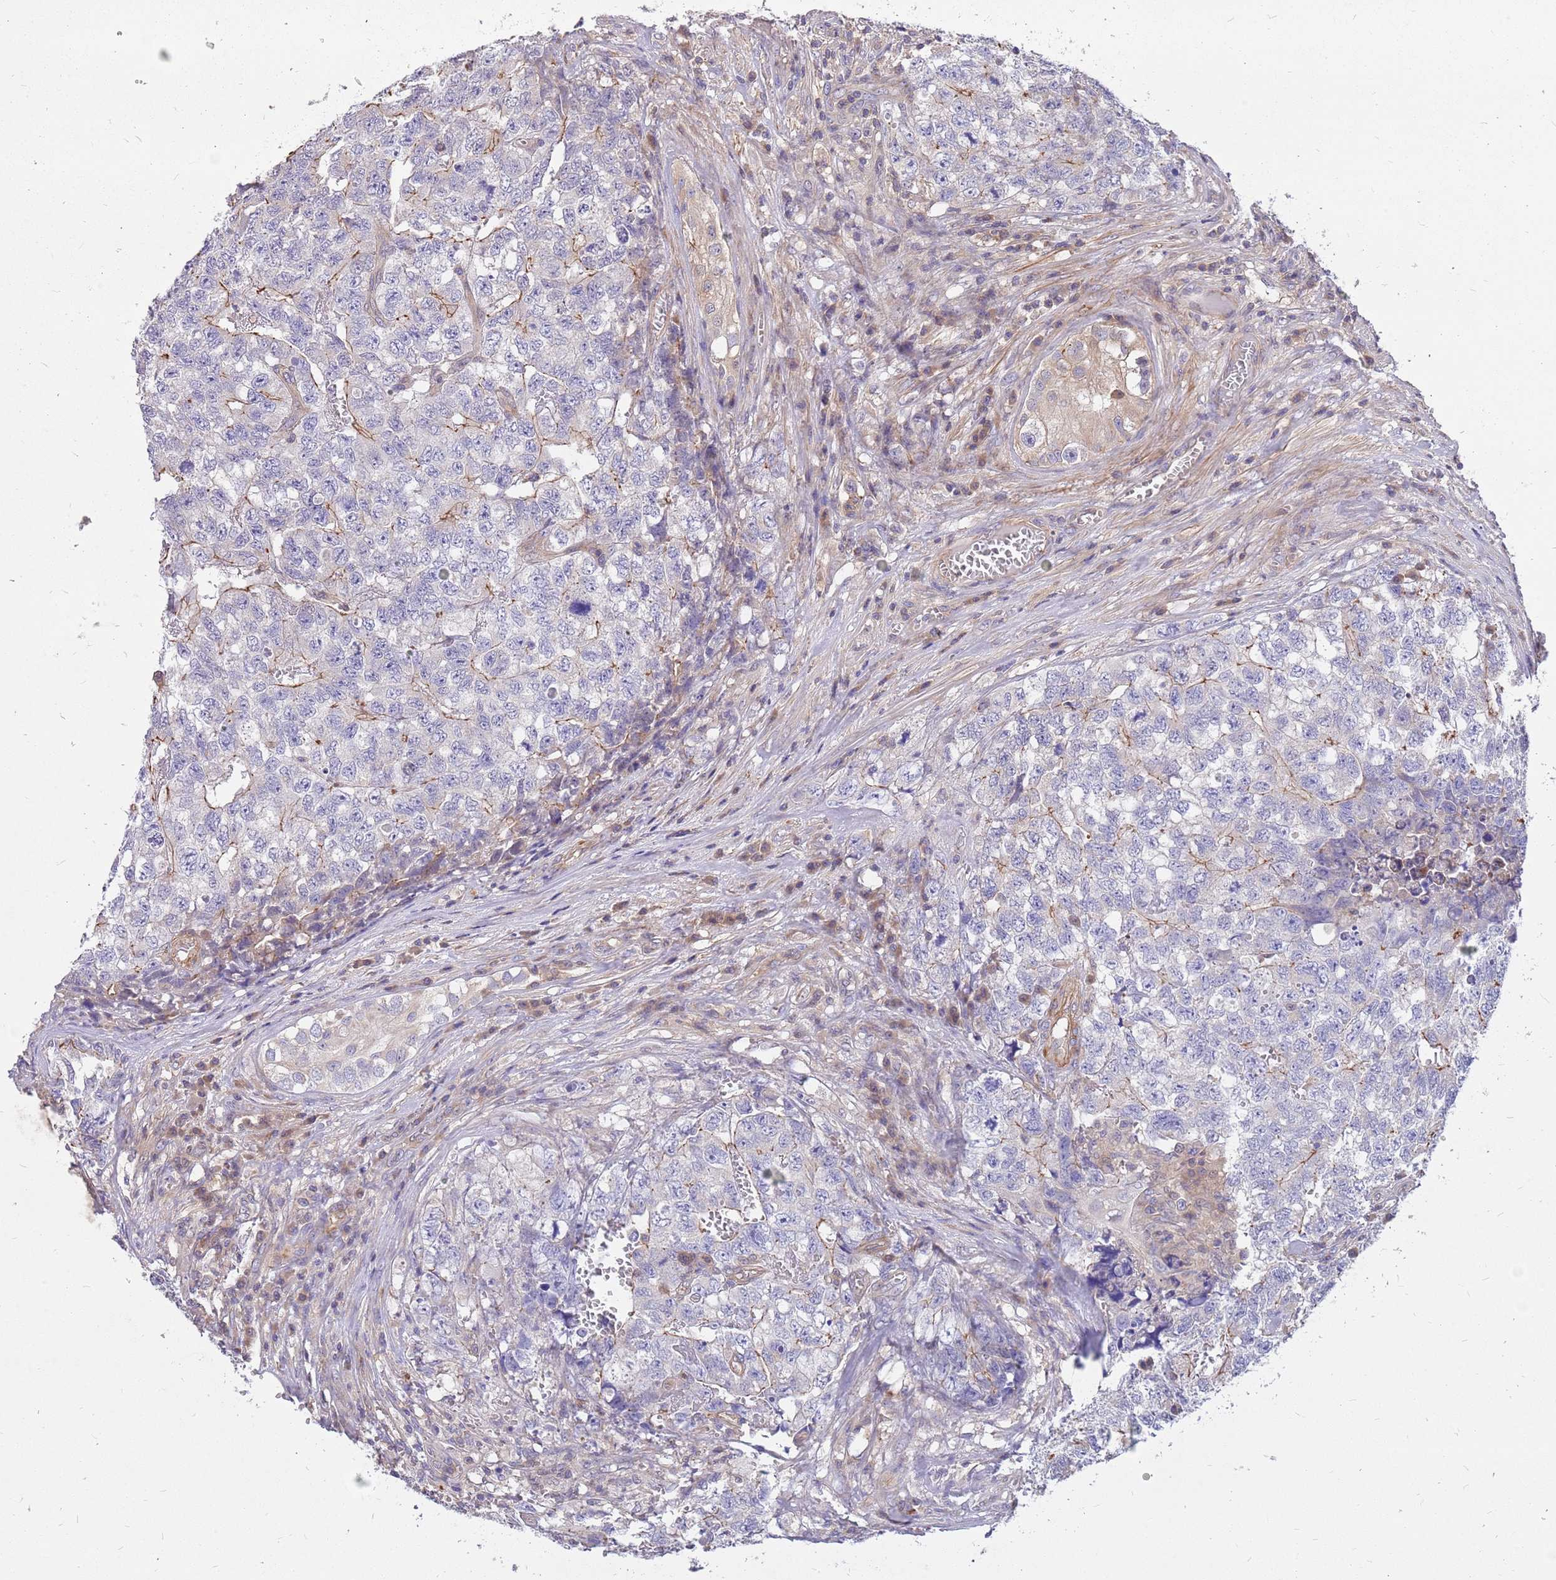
{"staining": {"intensity": "moderate", "quantity": "<25%", "location": "cytoplasmic/membranous"}, "tissue": "testis cancer", "cell_type": "Tumor cells", "image_type": "cancer", "snomed": [{"axis": "morphology", "description": "Carcinoma, Embryonal, NOS"}, {"axis": "topography", "description": "Testis"}], "caption": "A photomicrograph showing moderate cytoplasmic/membranous expression in approximately <25% of tumor cells in embryonal carcinoma (testis), as visualized by brown immunohistochemical staining.", "gene": "MVD", "patient": {"sex": "male", "age": 31}}